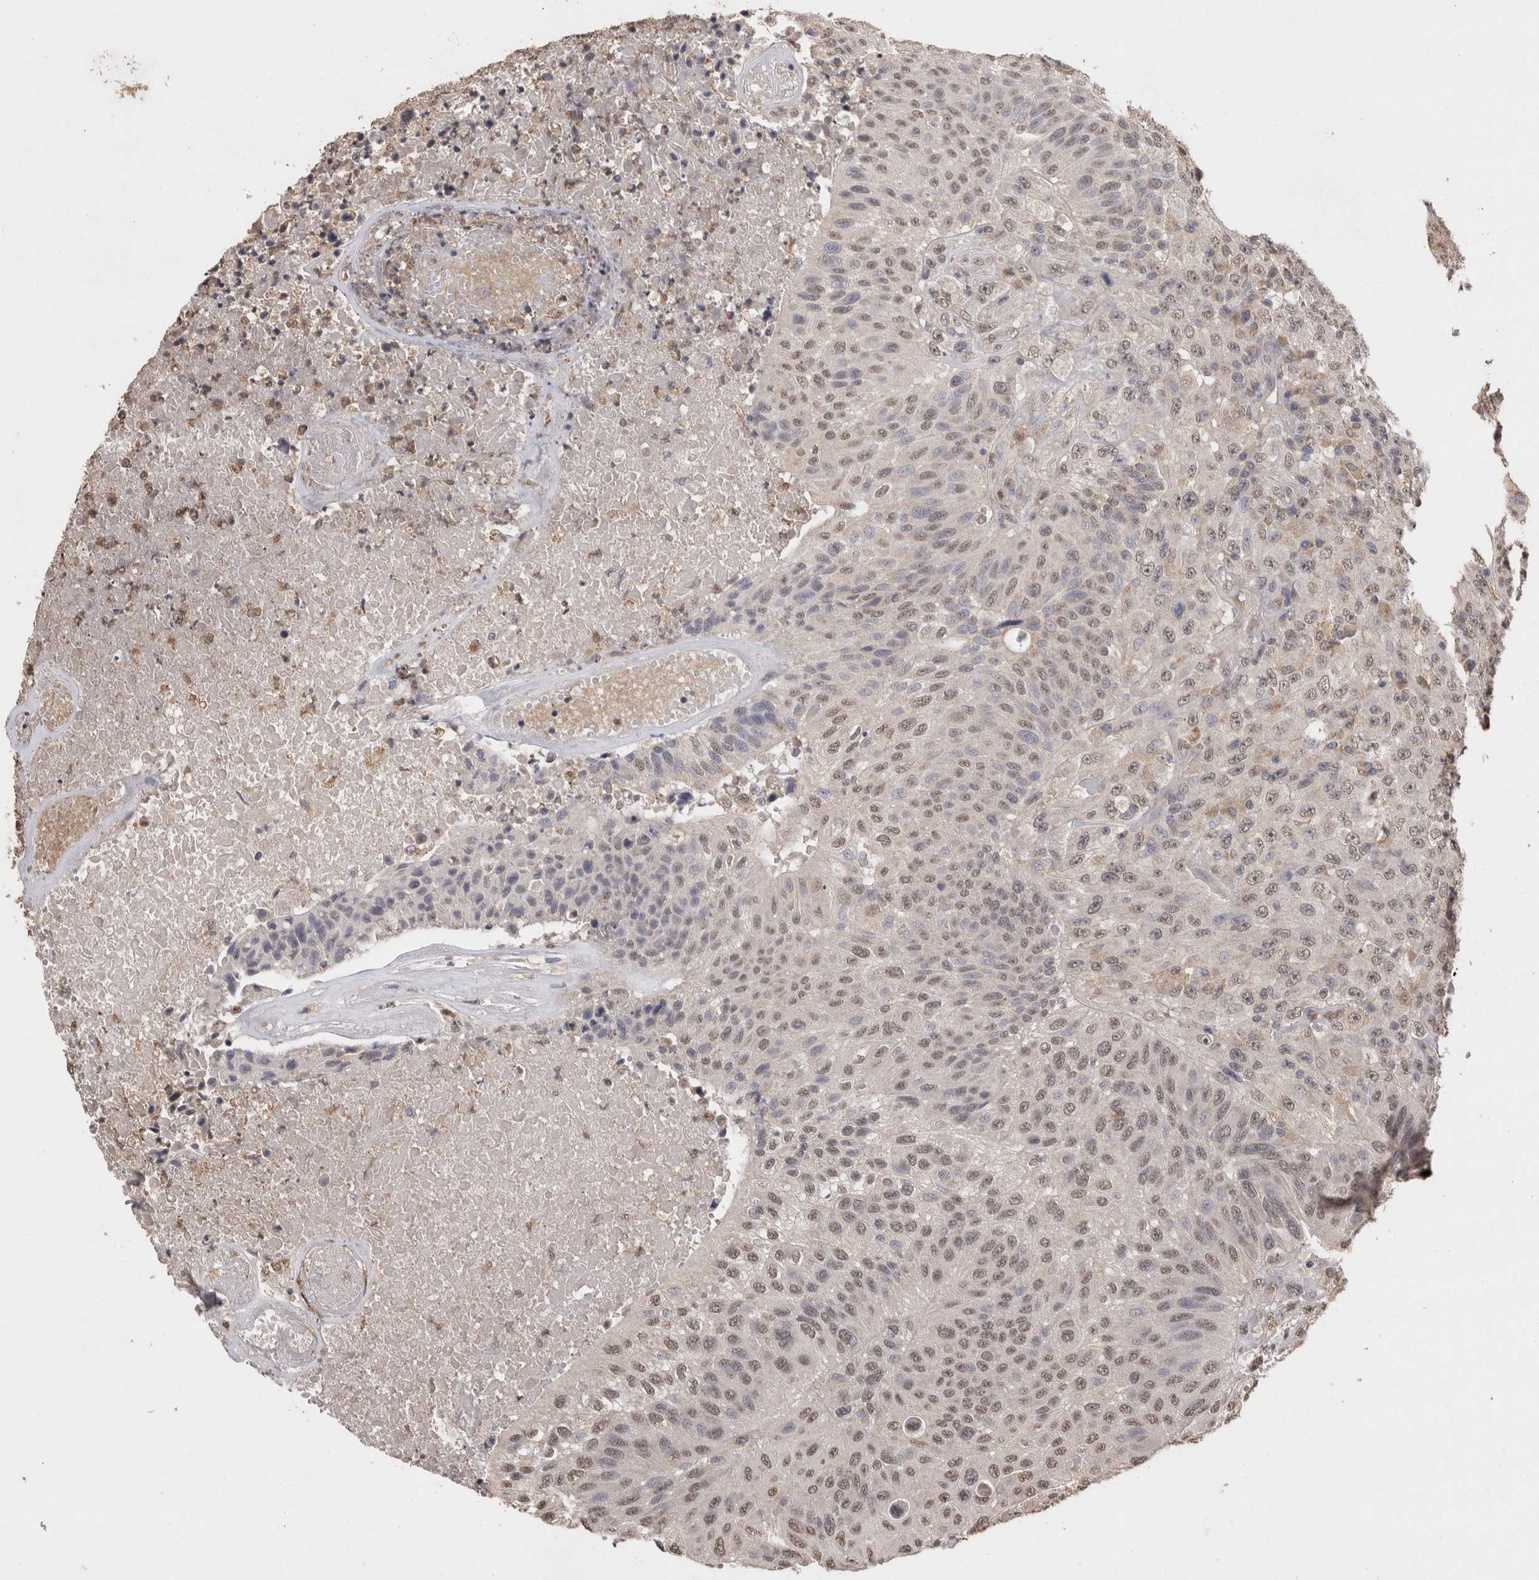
{"staining": {"intensity": "weak", "quantity": ">75%", "location": "nuclear"}, "tissue": "urothelial cancer", "cell_type": "Tumor cells", "image_type": "cancer", "snomed": [{"axis": "morphology", "description": "Urothelial carcinoma, High grade"}, {"axis": "topography", "description": "Urinary bladder"}], "caption": "IHC of urothelial cancer reveals low levels of weak nuclear staining in approximately >75% of tumor cells.", "gene": "GRK5", "patient": {"sex": "male", "age": 66}}